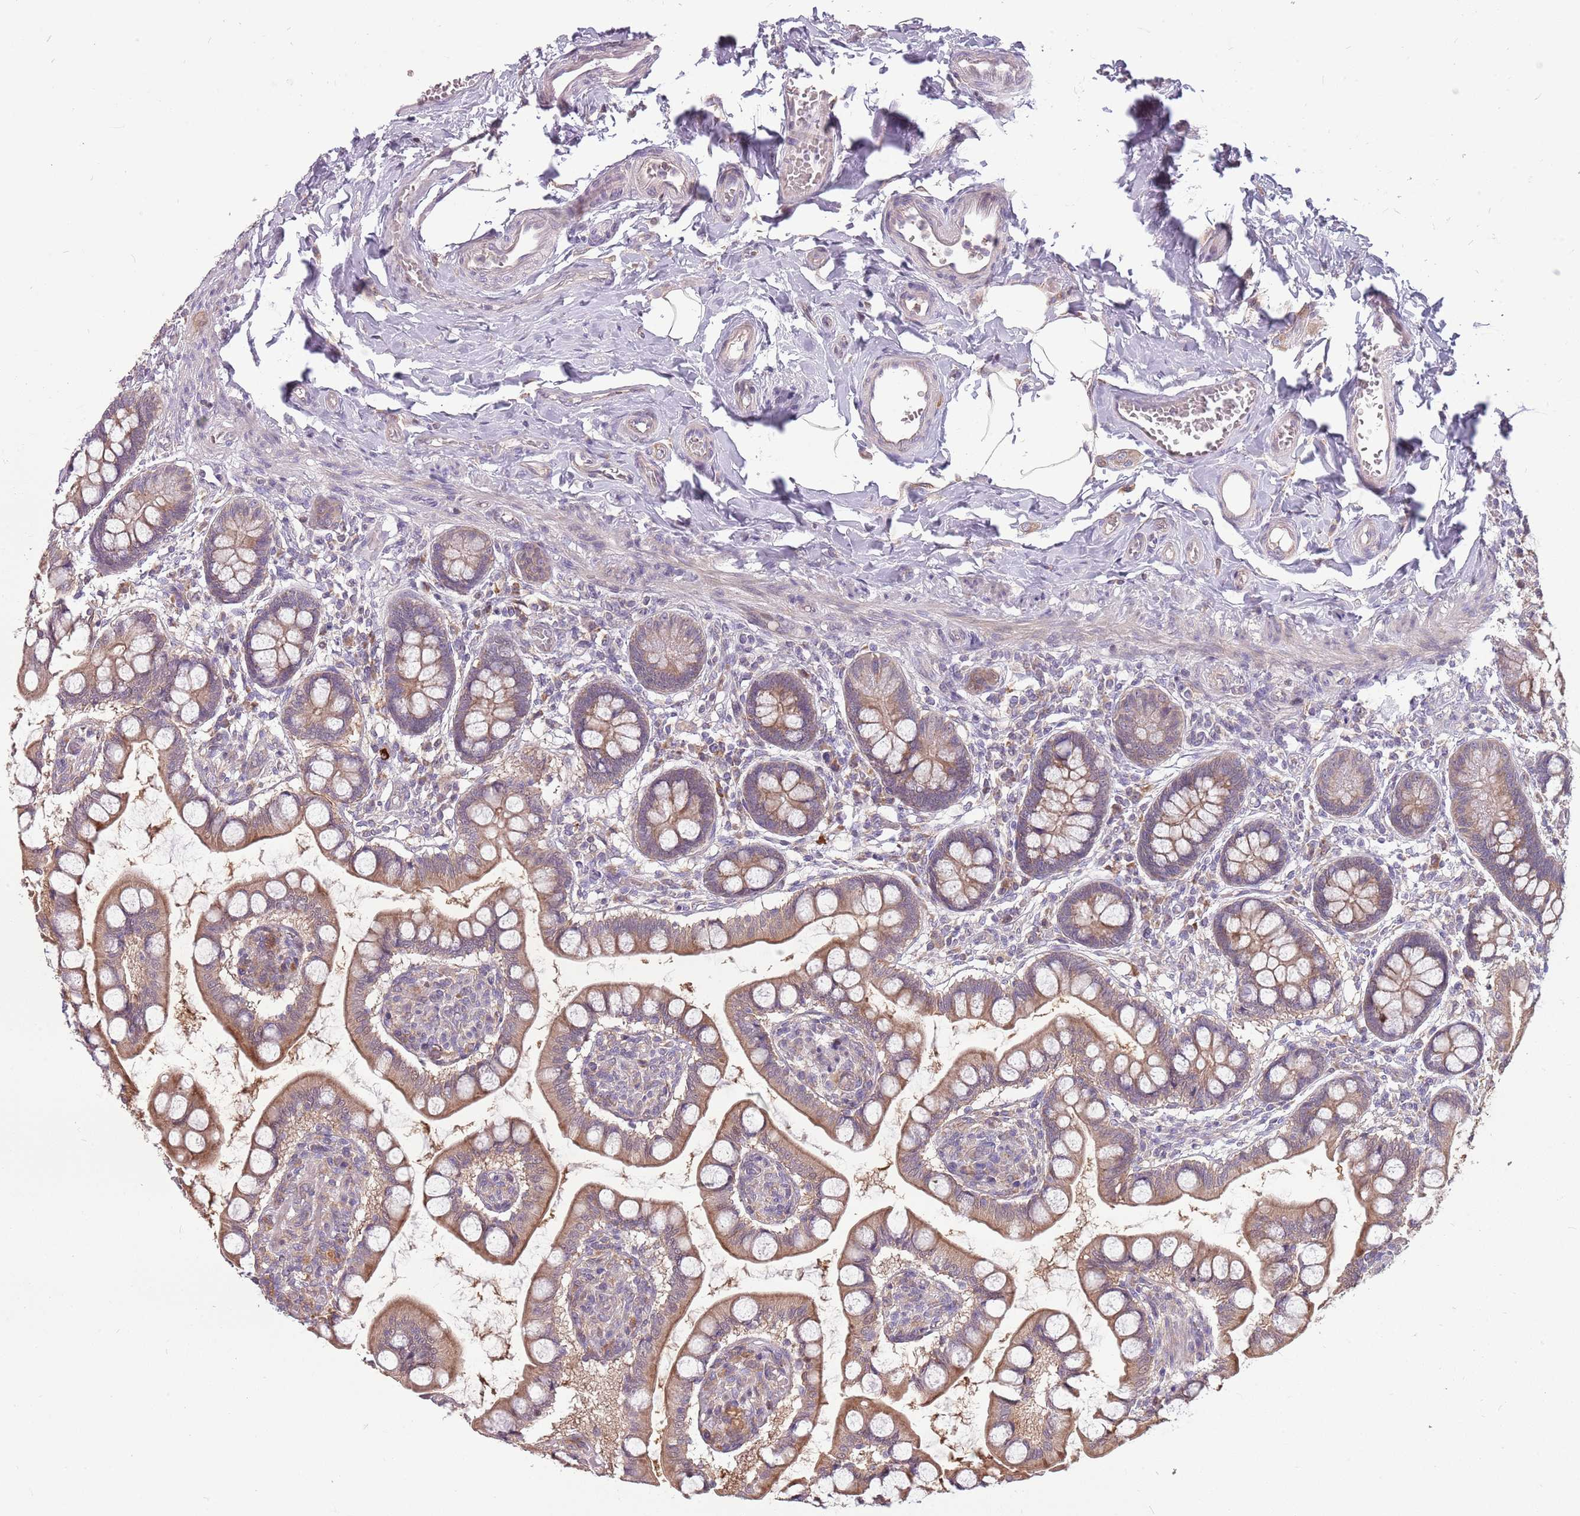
{"staining": {"intensity": "moderate", "quantity": ">75%", "location": "cytoplasmic/membranous"}, "tissue": "small intestine", "cell_type": "Glandular cells", "image_type": "normal", "snomed": [{"axis": "morphology", "description": "Normal tissue, NOS"}, {"axis": "topography", "description": "Small intestine"}], "caption": "Immunohistochemistry photomicrograph of normal small intestine: small intestine stained using immunohistochemistry reveals medium levels of moderate protein expression localized specifically in the cytoplasmic/membranous of glandular cells, appearing as a cytoplasmic/membranous brown color.", "gene": "PPP1R27", "patient": {"sex": "male", "age": 52}}